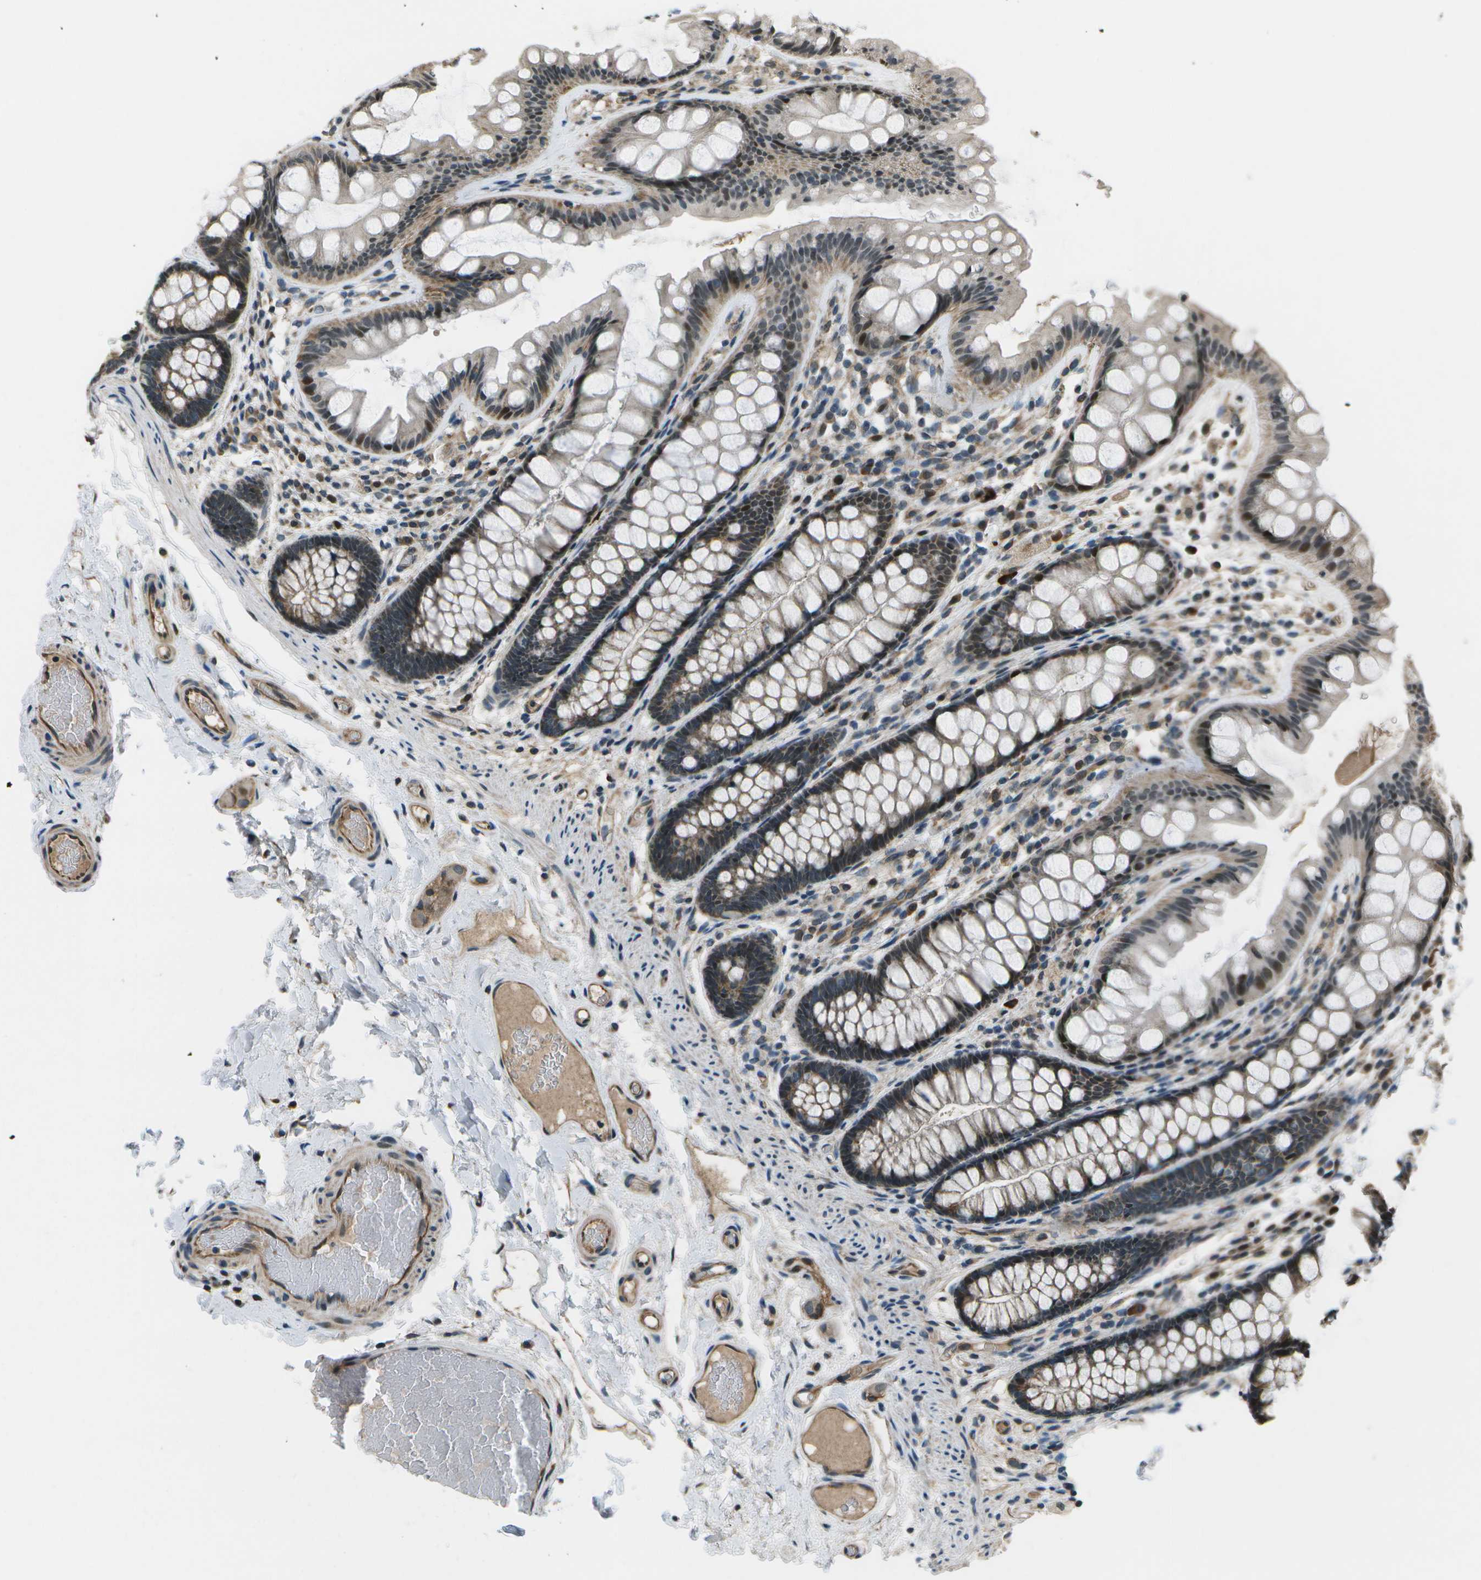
{"staining": {"intensity": "moderate", "quantity": ">75%", "location": "cytoplasmic/membranous"}, "tissue": "colon", "cell_type": "Endothelial cells", "image_type": "normal", "snomed": [{"axis": "morphology", "description": "Normal tissue, NOS"}, {"axis": "topography", "description": "Colon"}], "caption": "Unremarkable colon displays moderate cytoplasmic/membranous positivity in approximately >75% of endothelial cells Nuclei are stained in blue..", "gene": "EIF2AK1", "patient": {"sex": "female", "age": 56}}